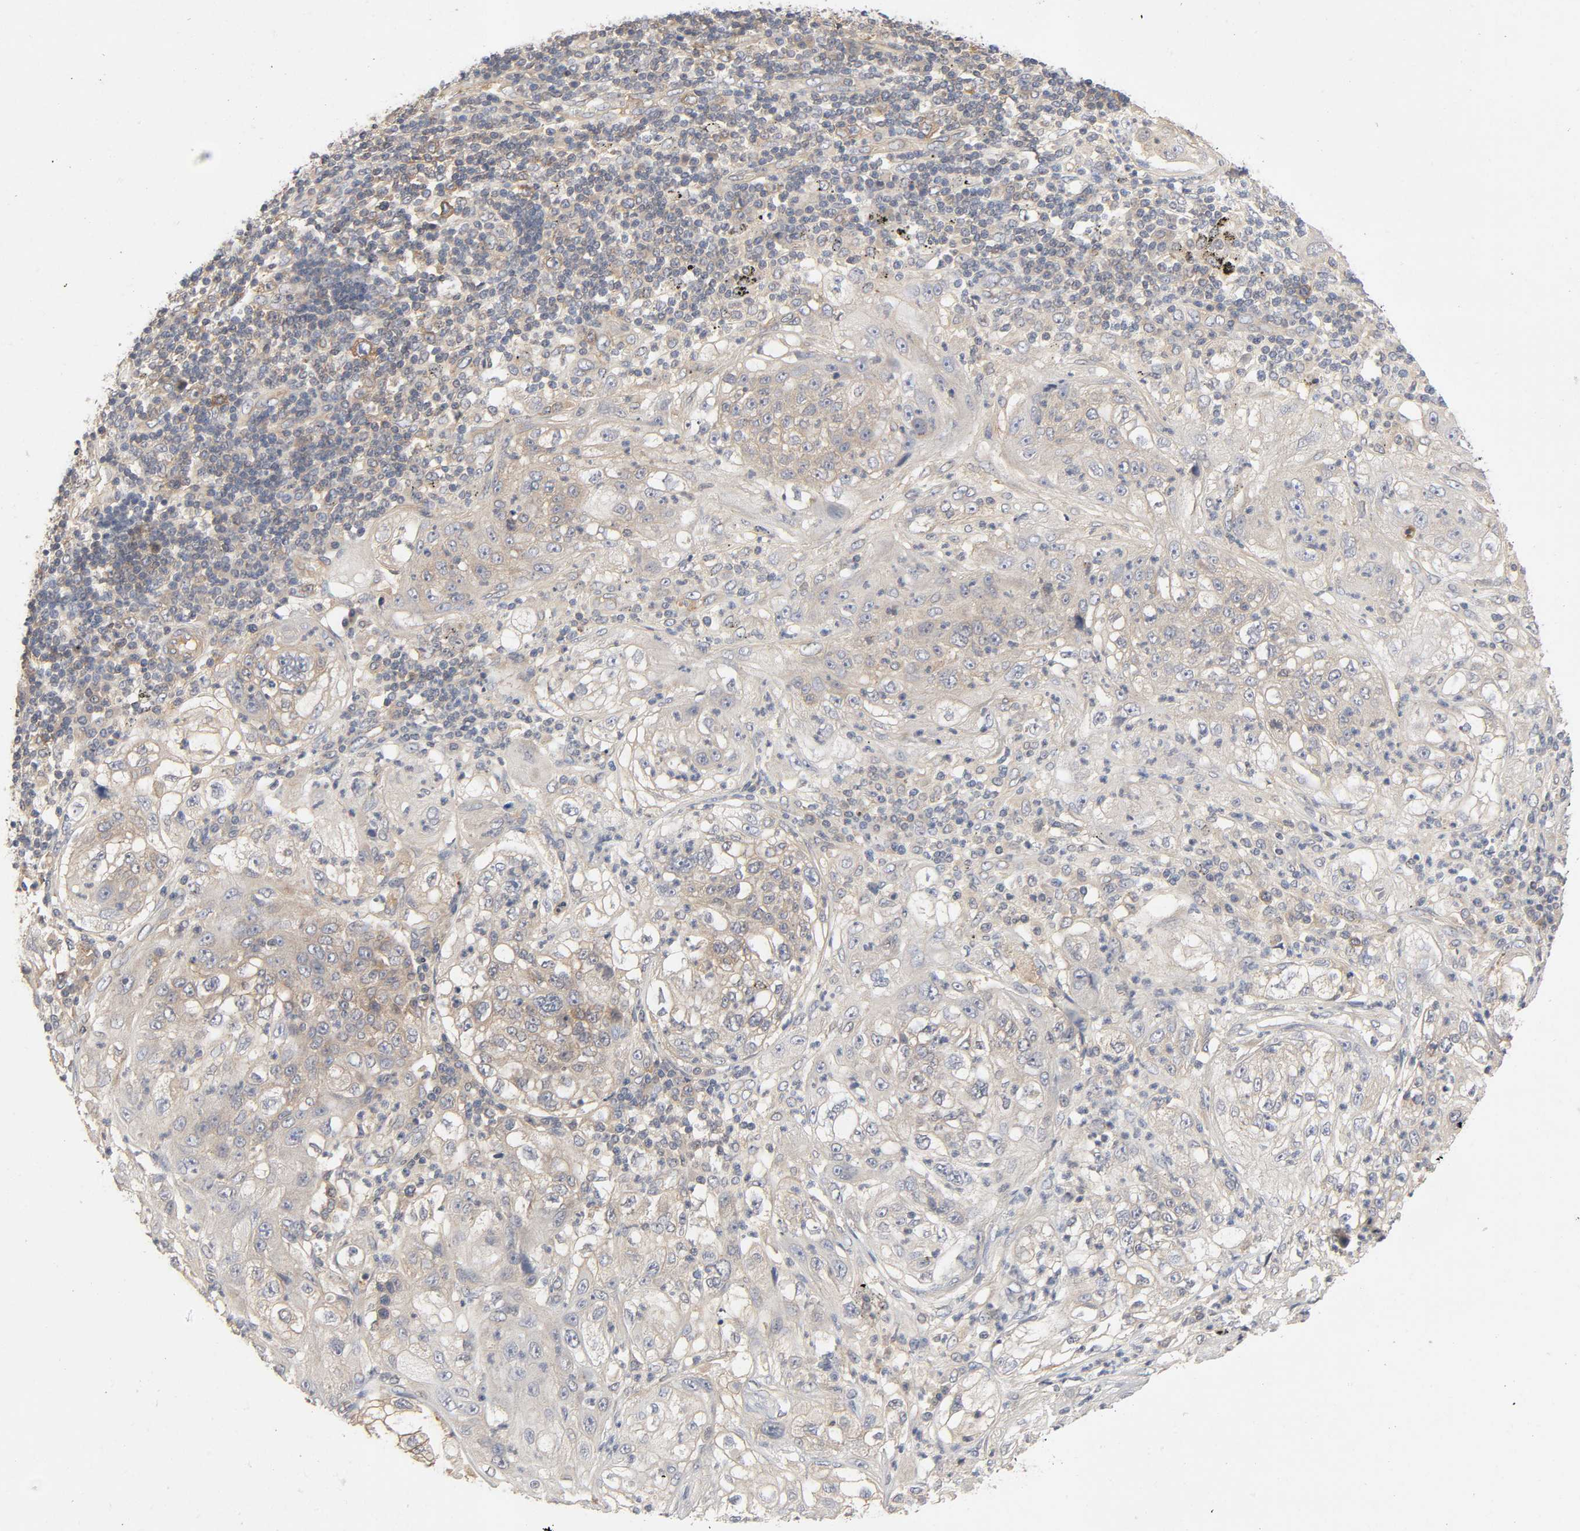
{"staining": {"intensity": "weak", "quantity": "25%-75%", "location": "cytoplasmic/membranous"}, "tissue": "lung cancer", "cell_type": "Tumor cells", "image_type": "cancer", "snomed": [{"axis": "morphology", "description": "Inflammation, NOS"}, {"axis": "morphology", "description": "Squamous cell carcinoma, NOS"}, {"axis": "topography", "description": "Lymph node"}, {"axis": "topography", "description": "Soft tissue"}, {"axis": "topography", "description": "Lung"}], "caption": "Protein staining demonstrates weak cytoplasmic/membranous staining in approximately 25%-75% of tumor cells in lung cancer (squamous cell carcinoma).", "gene": "CPB2", "patient": {"sex": "male", "age": 66}}